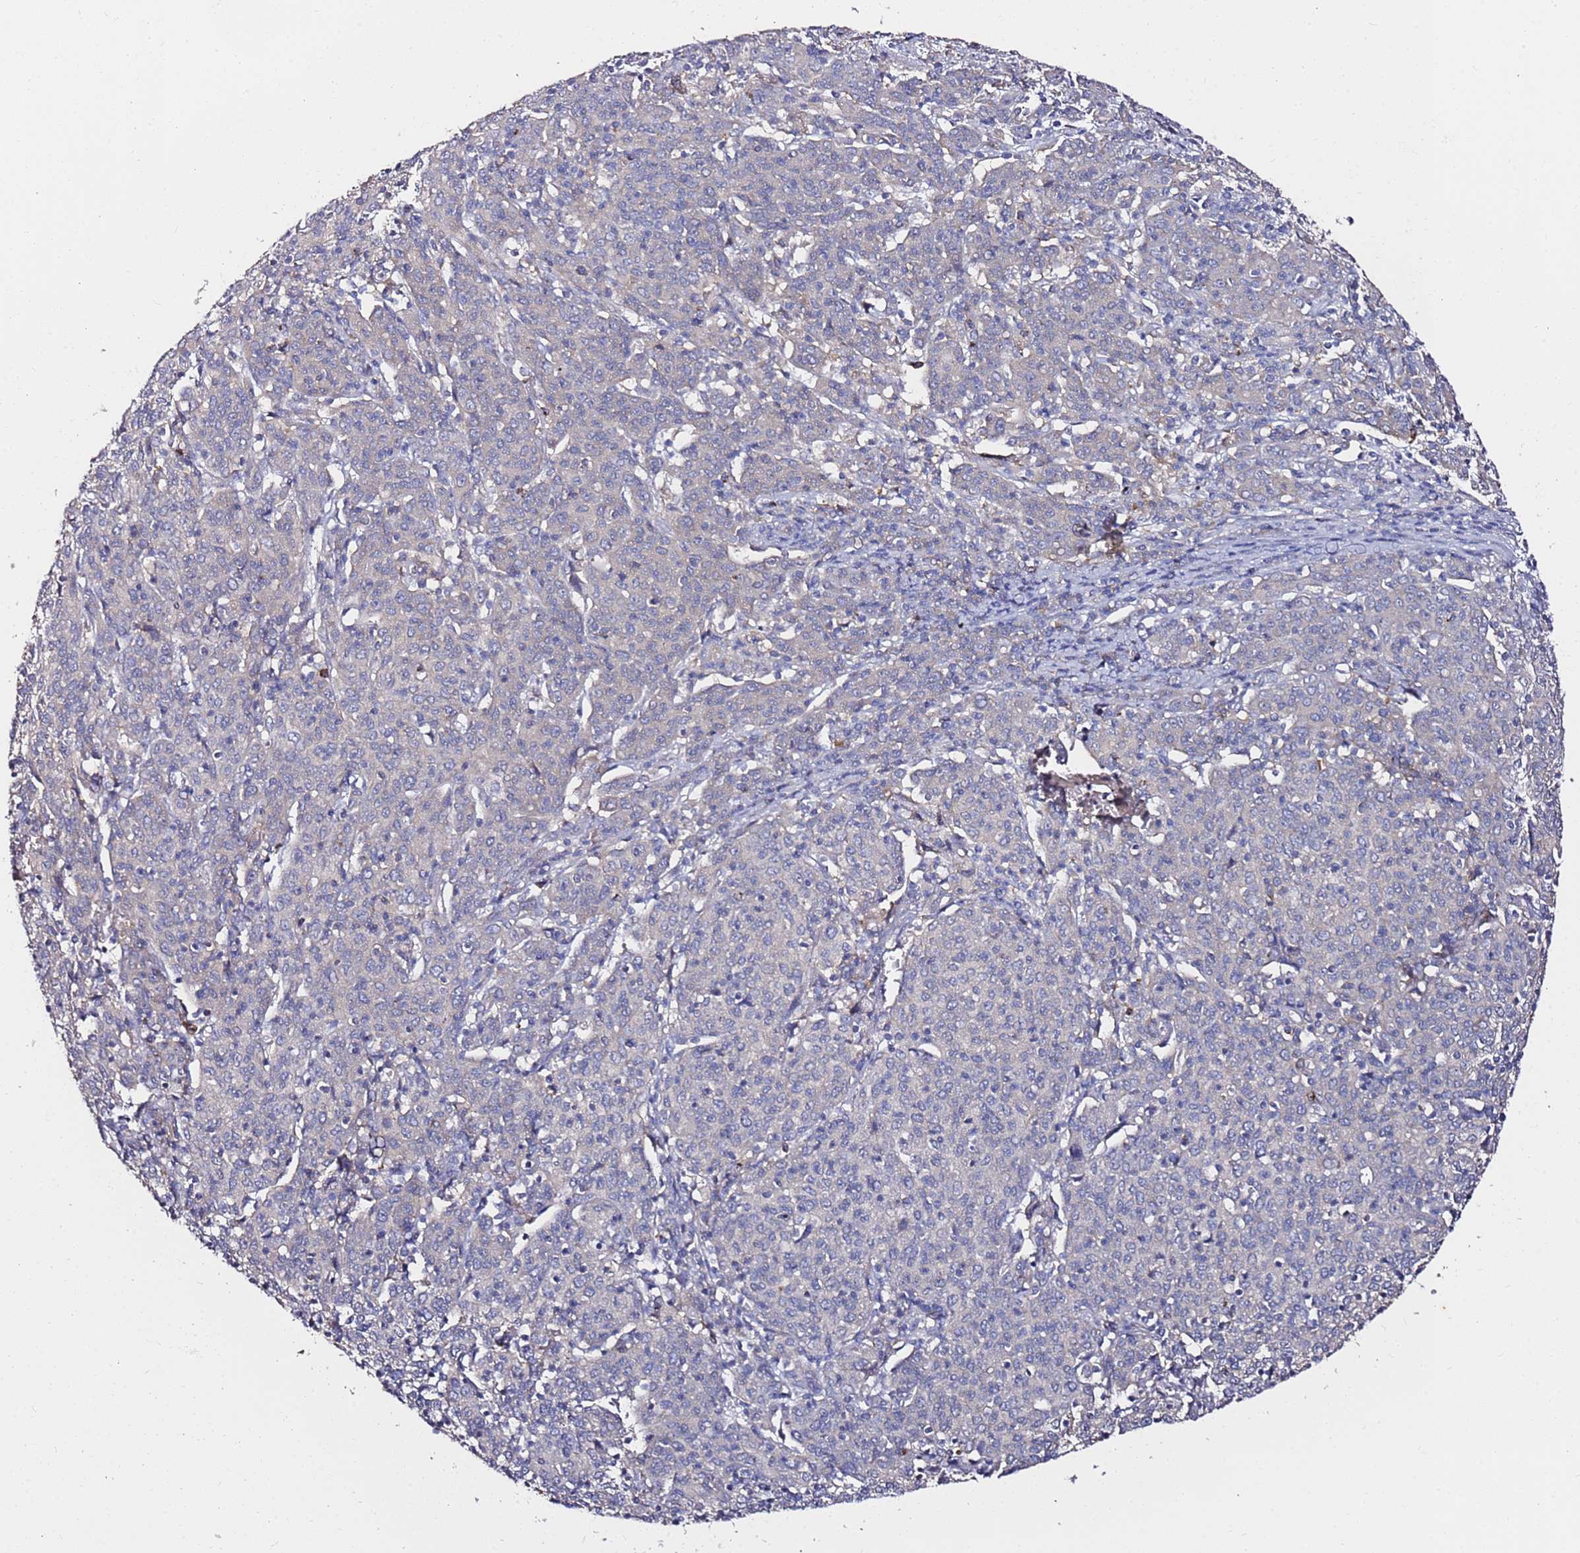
{"staining": {"intensity": "negative", "quantity": "none", "location": "none"}, "tissue": "cervical cancer", "cell_type": "Tumor cells", "image_type": "cancer", "snomed": [{"axis": "morphology", "description": "Squamous cell carcinoma, NOS"}, {"axis": "topography", "description": "Cervix"}], "caption": "IHC image of human cervical cancer stained for a protein (brown), which reveals no expression in tumor cells.", "gene": "SRRM5", "patient": {"sex": "female", "age": 67}}